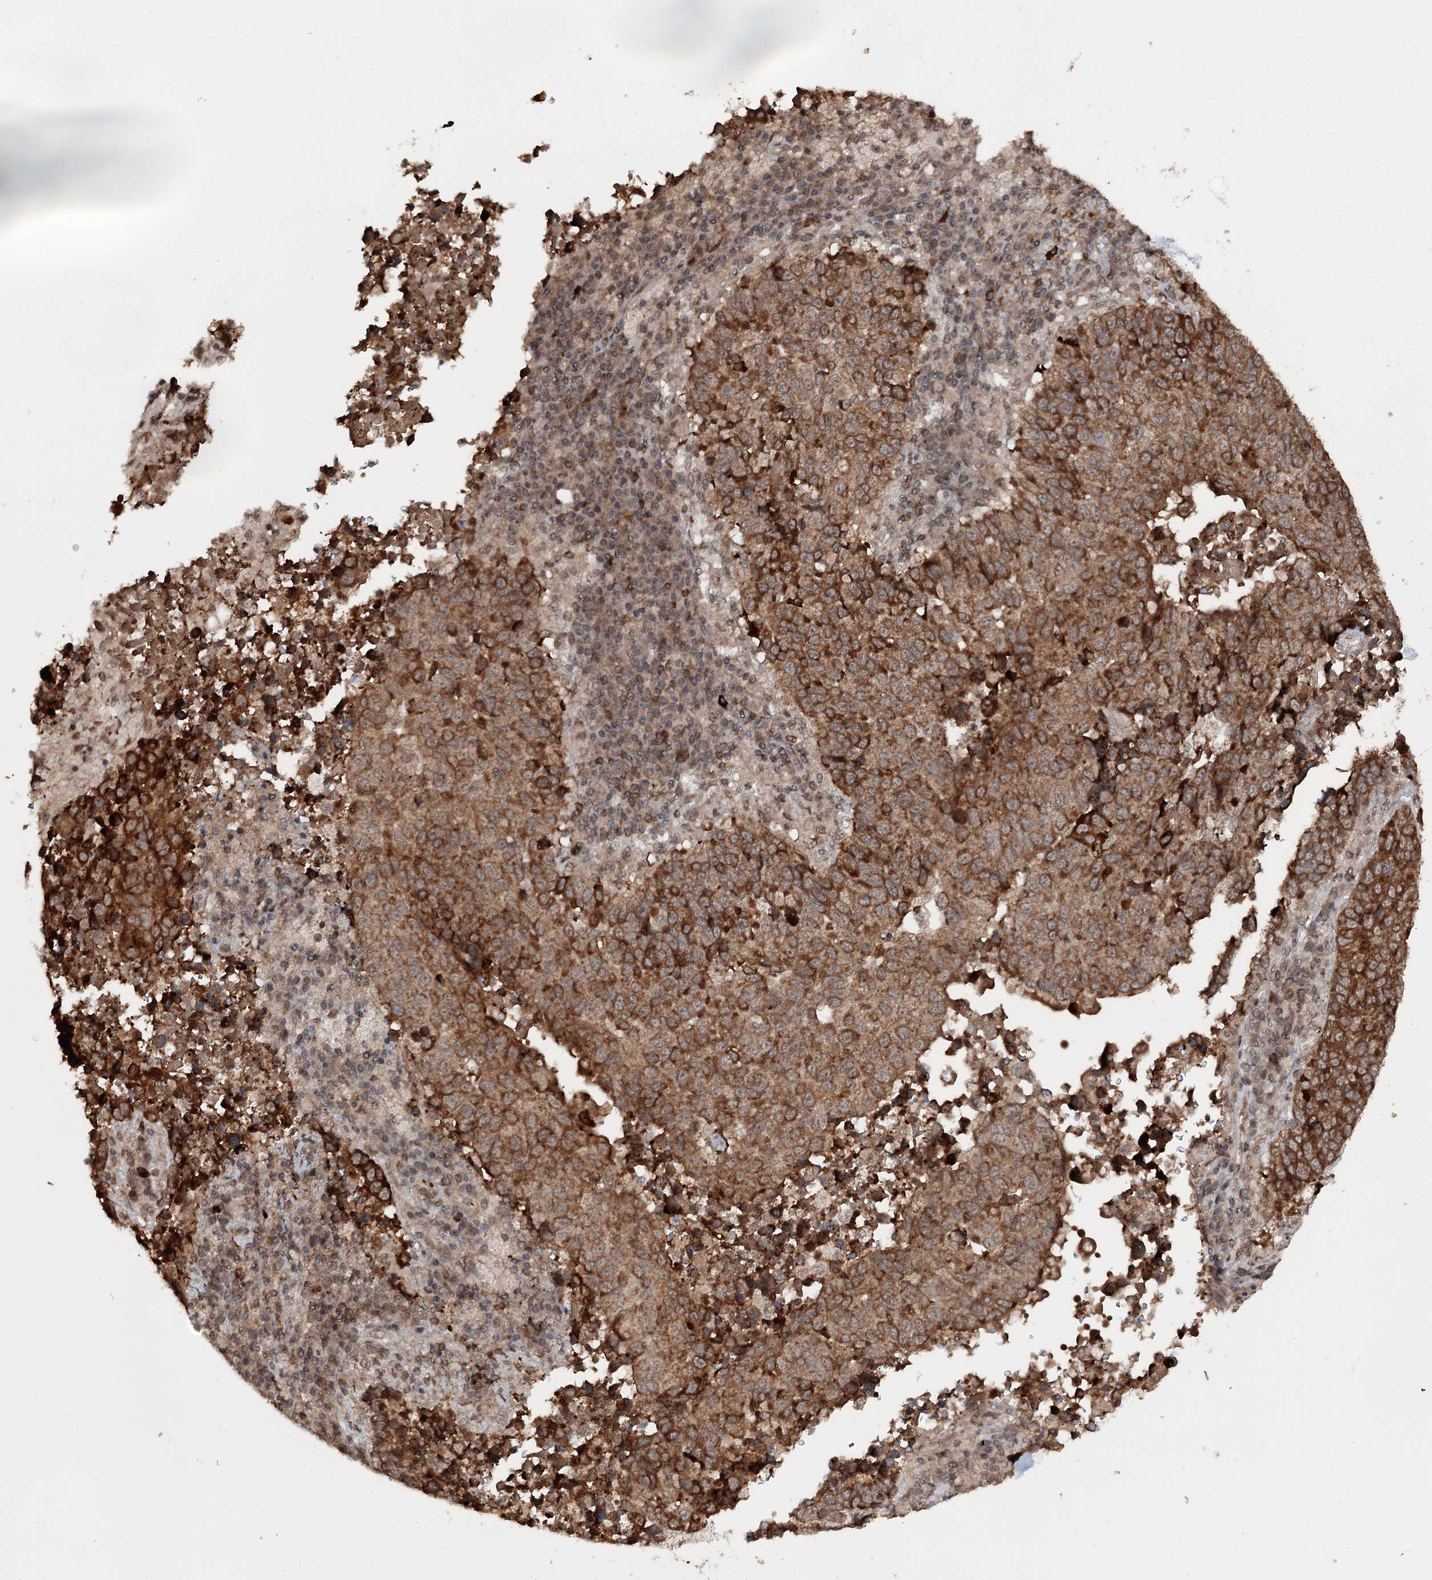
{"staining": {"intensity": "strong", "quantity": ">75%", "location": "cytoplasmic/membranous"}, "tissue": "lung cancer", "cell_type": "Tumor cells", "image_type": "cancer", "snomed": [{"axis": "morphology", "description": "Squamous cell carcinoma, NOS"}, {"axis": "topography", "description": "Lung"}], "caption": "Human lung squamous cell carcinoma stained with a brown dye reveals strong cytoplasmic/membranous positive positivity in approximately >75% of tumor cells.", "gene": "FAM53B", "patient": {"sex": "male", "age": 73}}